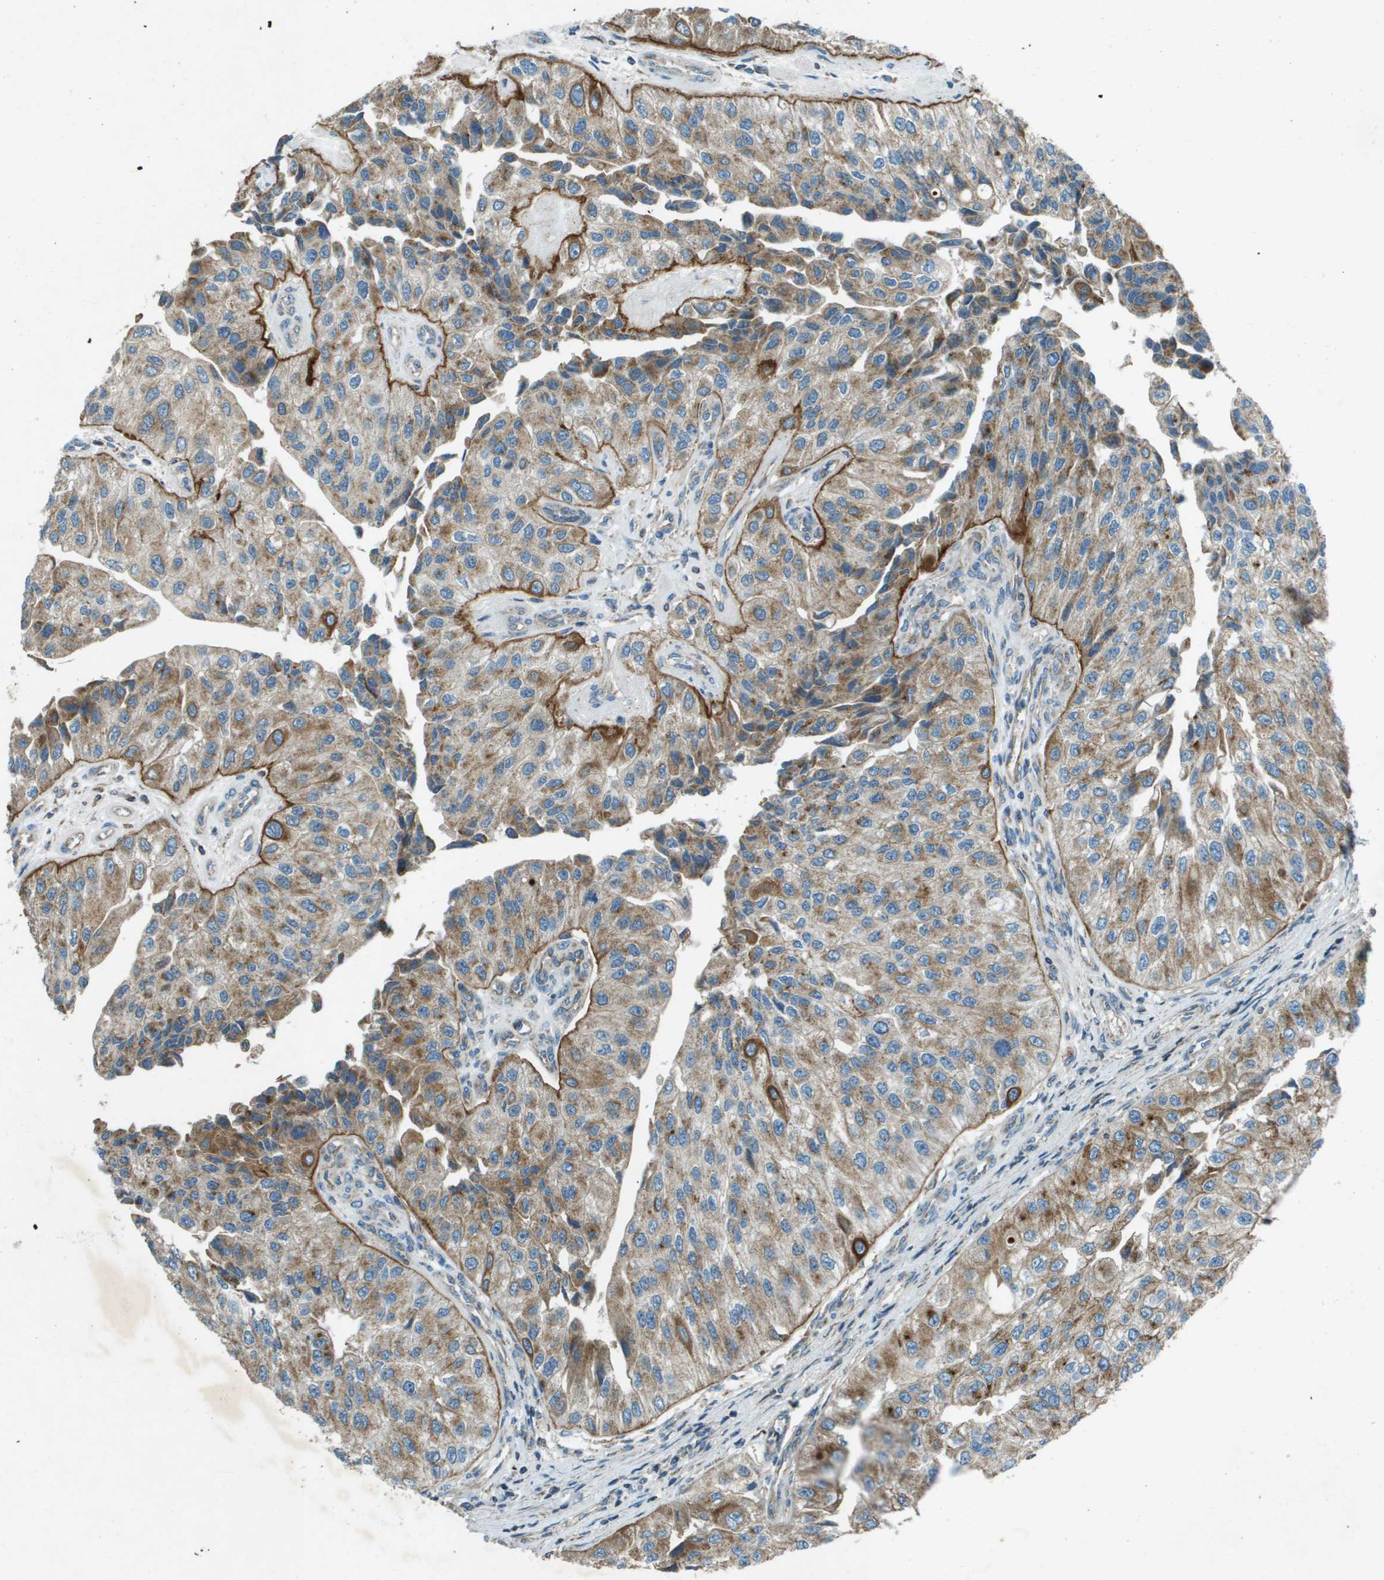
{"staining": {"intensity": "moderate", "quantity": ">75%", "location": "cytoplasmic/membranous"}, "tissue": "urothelial cancer", "cell_type": "Tumor cells", "image_type": "cancer", "snomed": [{"axis": "morphology", "description": "Urothelial carcinoma, High grade"}, {"axis": "topography", "description": "Kidney"}, {"axis": "topography", "description": "Urinary bladder"}], "caption": "Immunohistochemical staining of urothelial cancer demonstrates medium levels of moderate cytoplasmic/membranous expression in about >75% of tumor cells.", "gene": "MIGA1", "patient": {"sex": "male", "age": 77}}